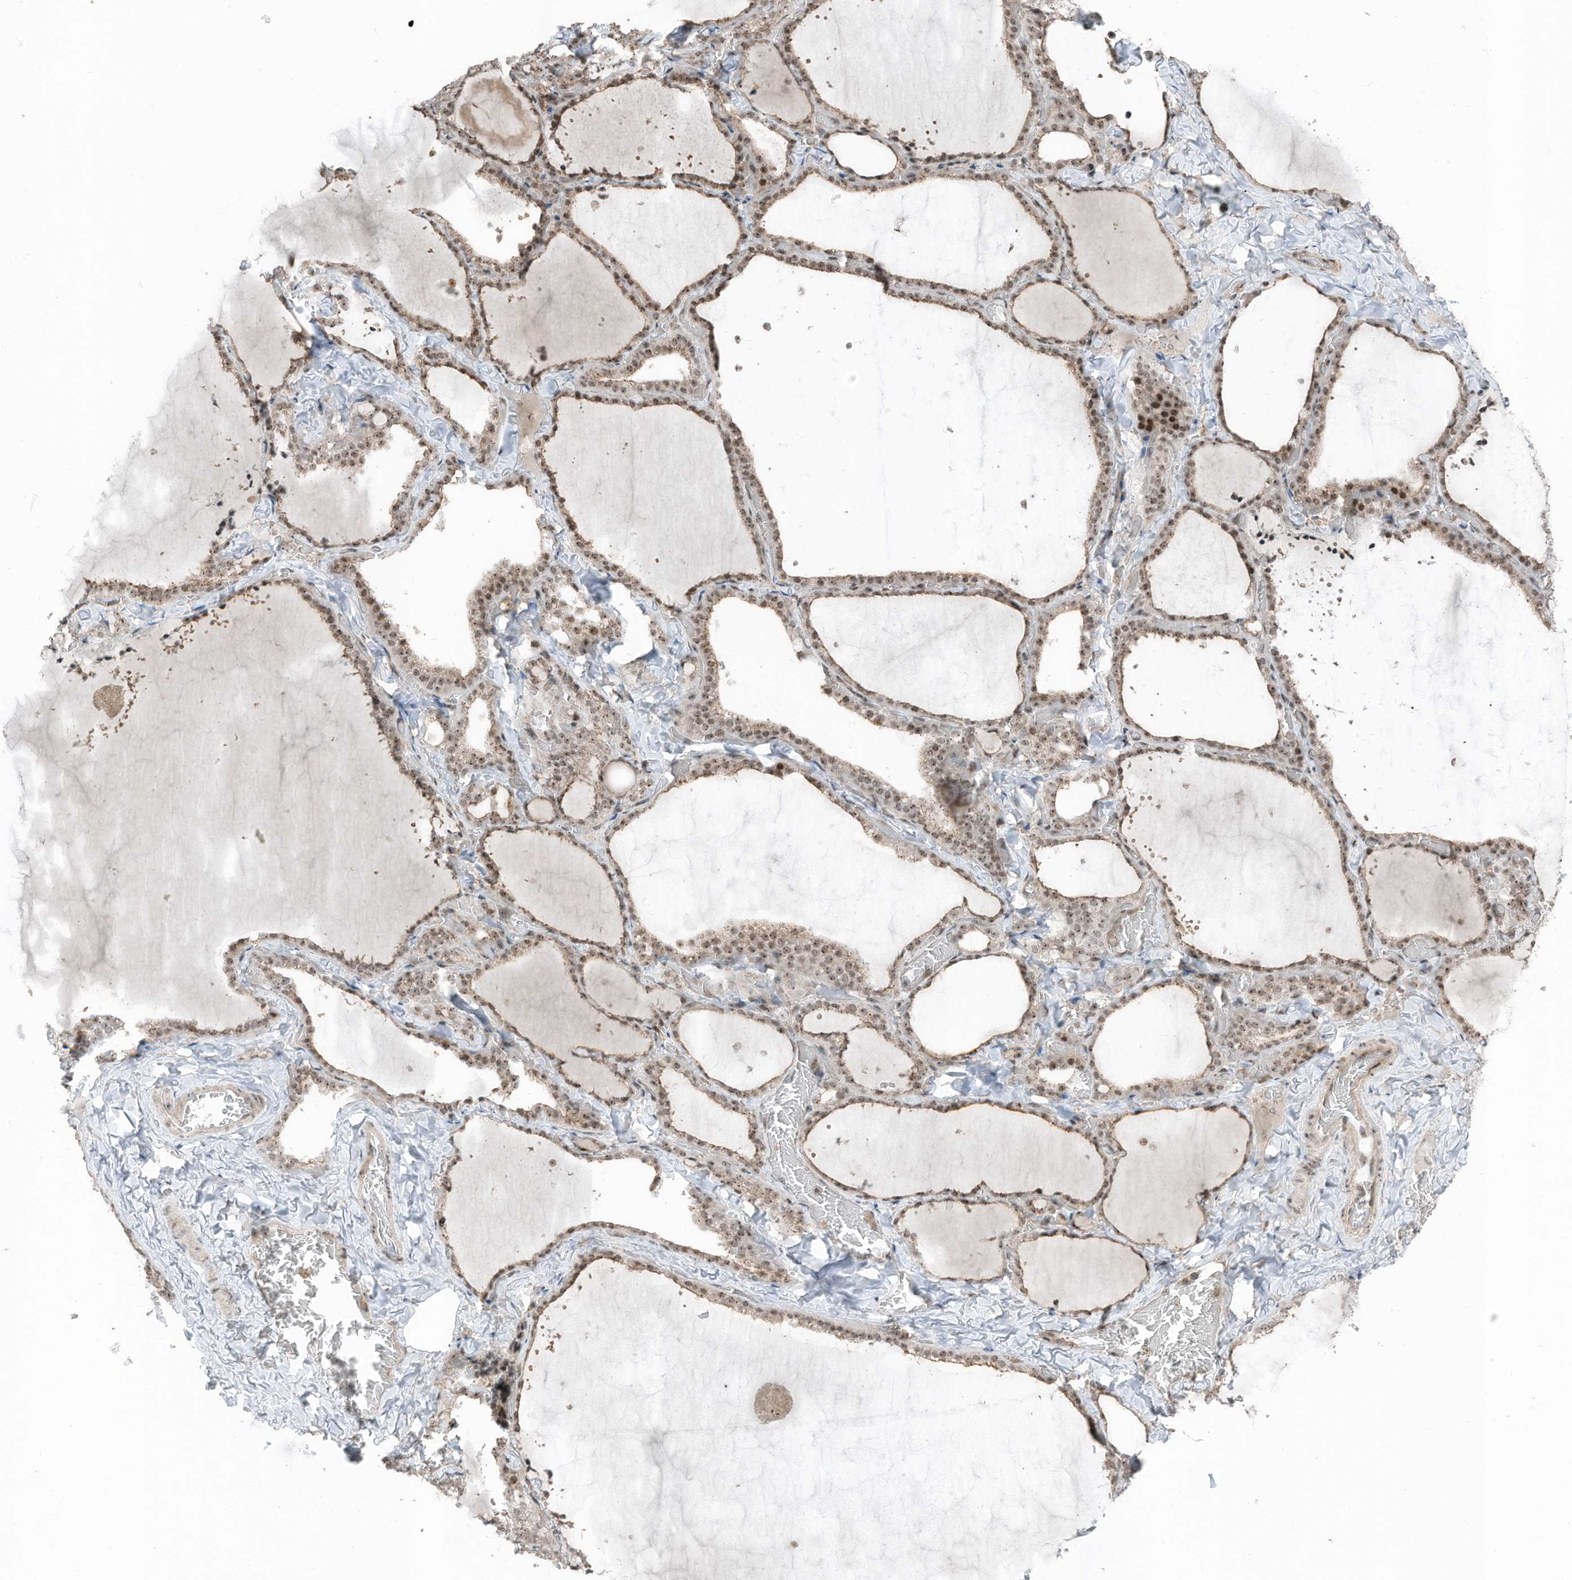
{"staining": {"intensity": "moderate", "quantity": ">75%", "location": "nuclear"}, "tissue": "thyroid gland", "cell_type": "Glandular cells", "image_type": "normal", "snomed": [{"axis": "morphology", "description": "Normal tissue, NOS"}, {"axis": "topography", "description": "Thyroid gland"}], "caption": "IHC of normal thyroid gland reveals medium levels of moderate nuclear positivity in about >75% of glandular cells.", "gene": "UTP3", "patient": {"sex": "female", "age": 22}}